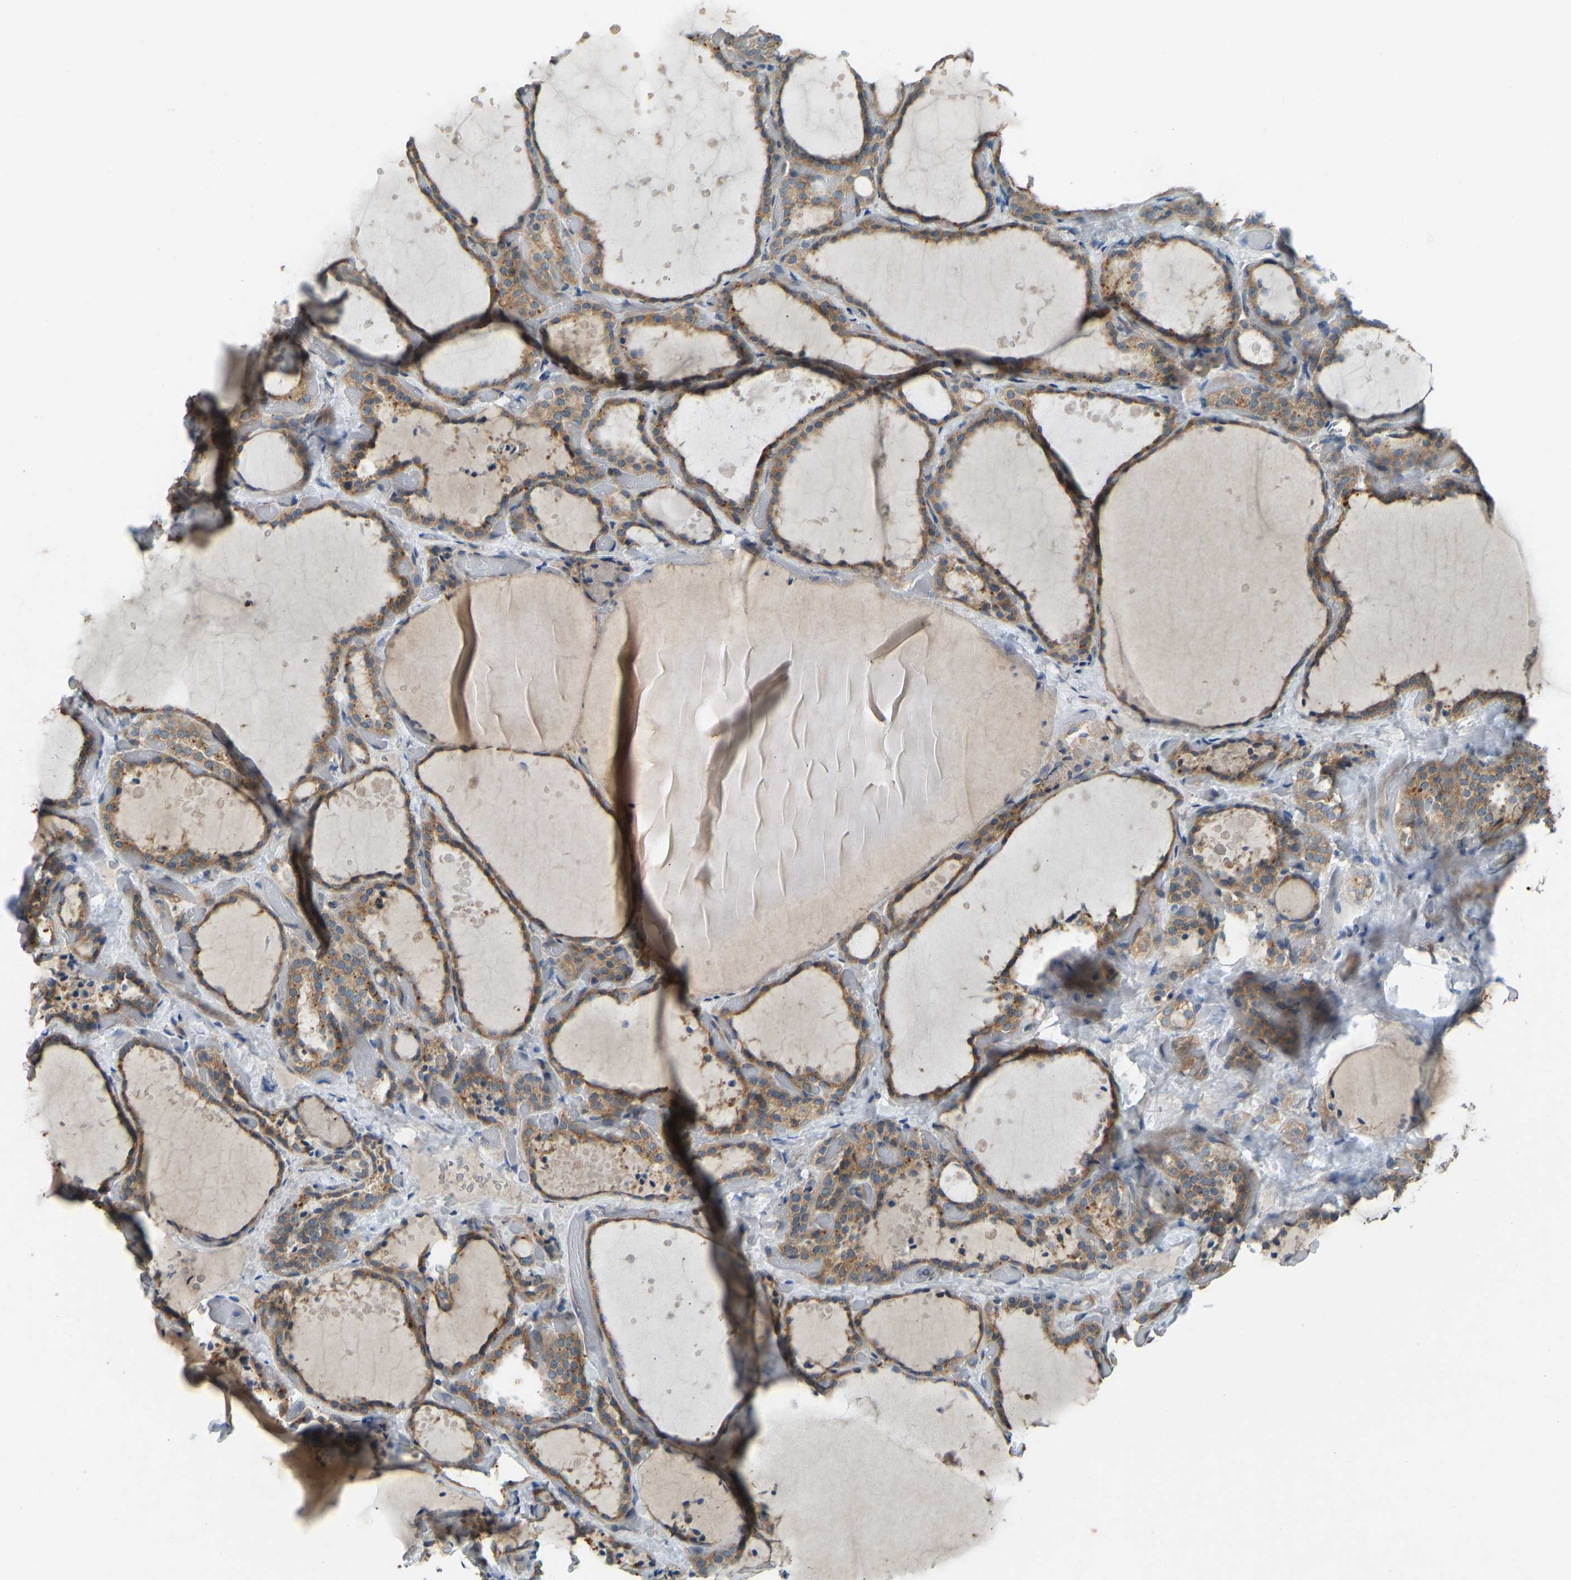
{"staining": {"intensity": "moderate", "quantity": ">75%", "location": "cytoplasmic/membranous"}, "tissue": "thyroid gland", "cell_type": "Glandular cells", "image_type": "normal", "snomed": [{"axis": "morphology", "description": "Normal tissue, NOS"}, {"axis": "topography", "description": "Thyroid gland"}], "caption": "An immunohistochemistry image of unremarkable tissue is shown. Protein staining in brown shows moderate cytoplasmic/membranous positivity in thyroid gland within glandular cells. (Brightfield microscopy of DAB IHC at high magnification).", "gene": "STAU2", "patient": {"sex": "female", "age": 44}}